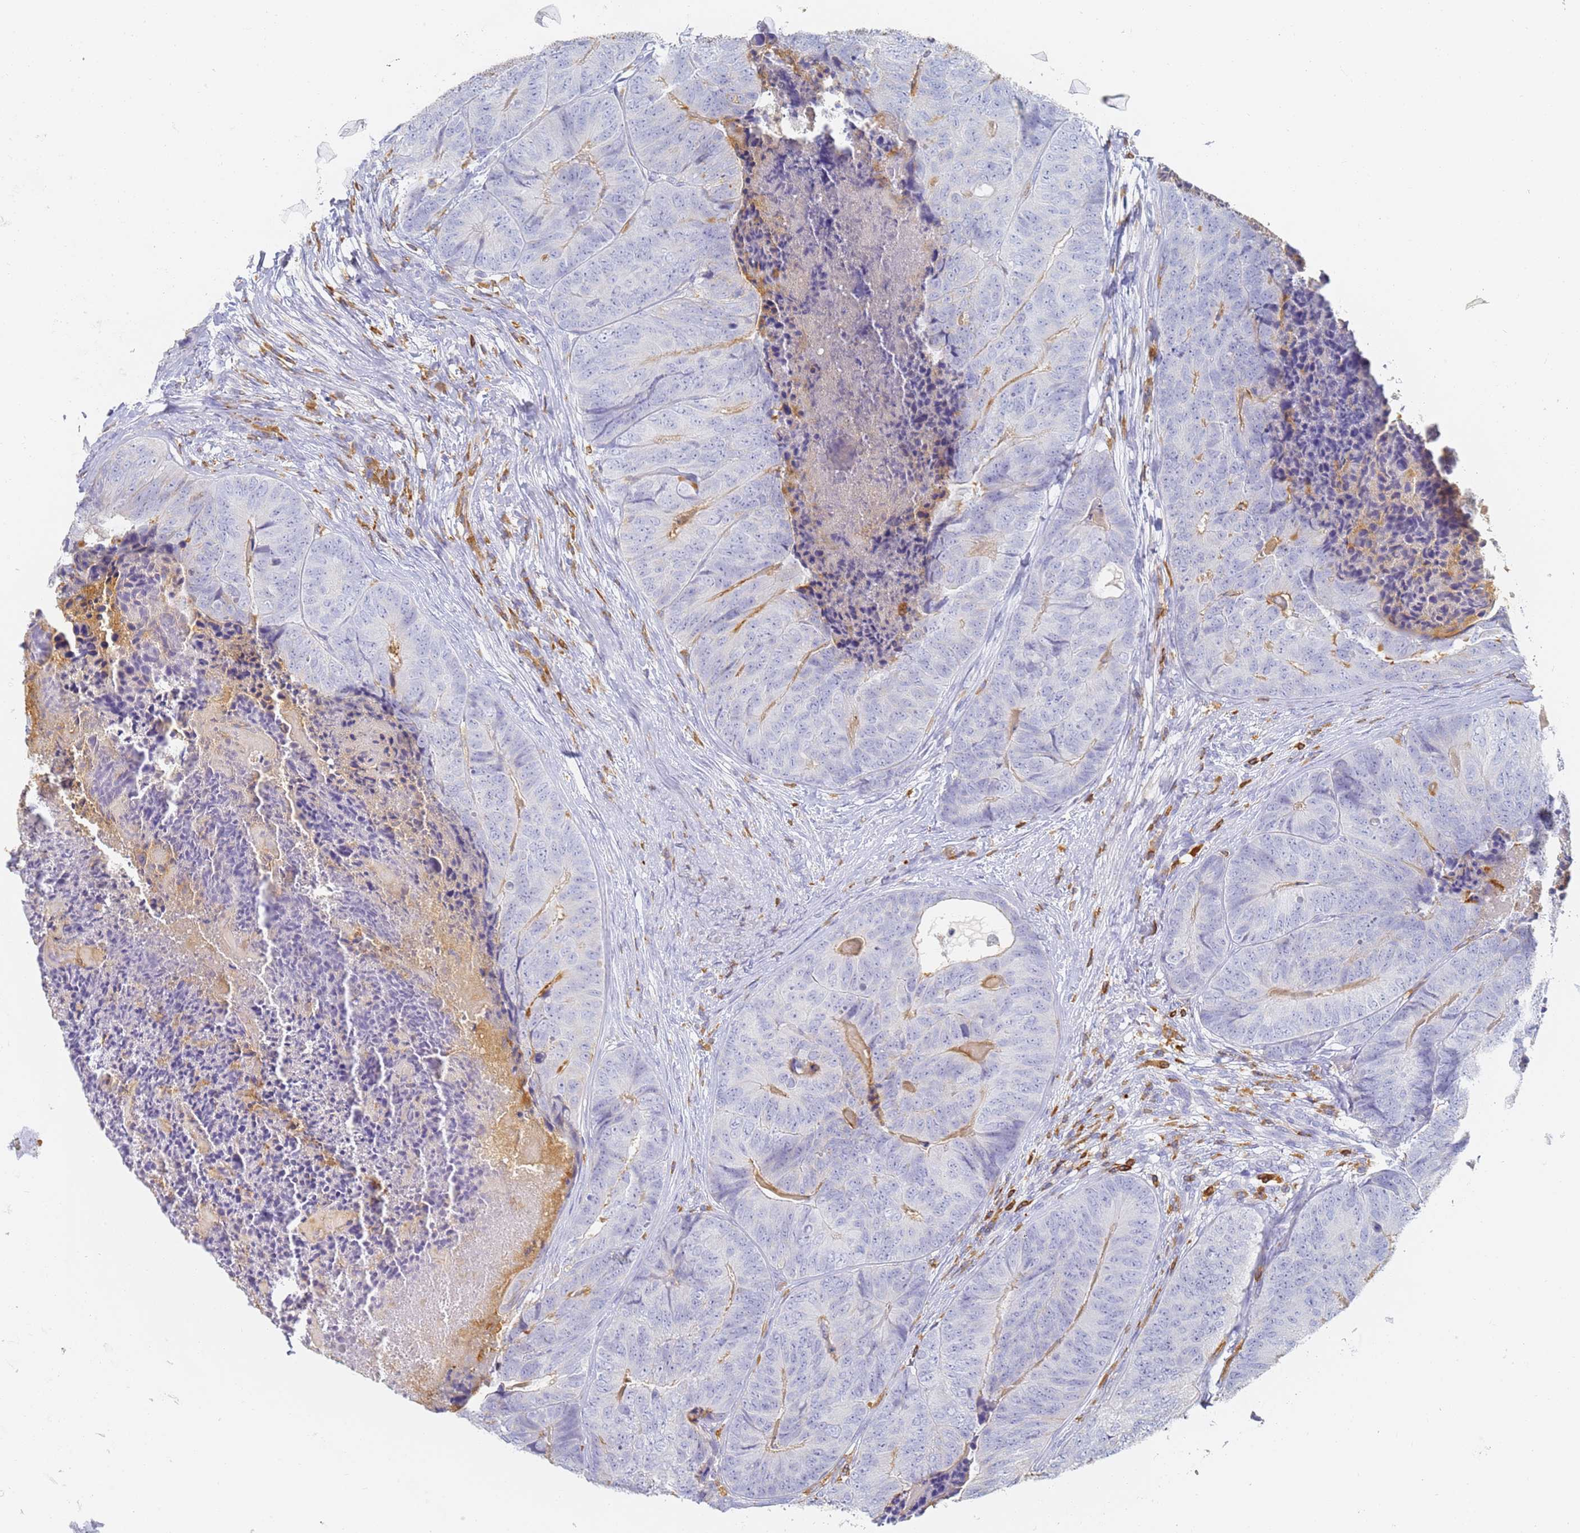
{"staining": {"intensity": "negative", "quantity": "none", "location": "none"}, "tissue": "colorectal cancer", "cell_type": "Tumor cells", "image_type": "cancer", "snomed": [{"axis": "morphology", "description": "Adenocarcinoma, NOS"}, {"axis": "topography", "description": "Colon"}], "caption": "Tumor cells show no significant positivity in adenocarcinoma (colorectal).", "gene": "BIN2", "patient": {"sex": "female", "age": 67}}